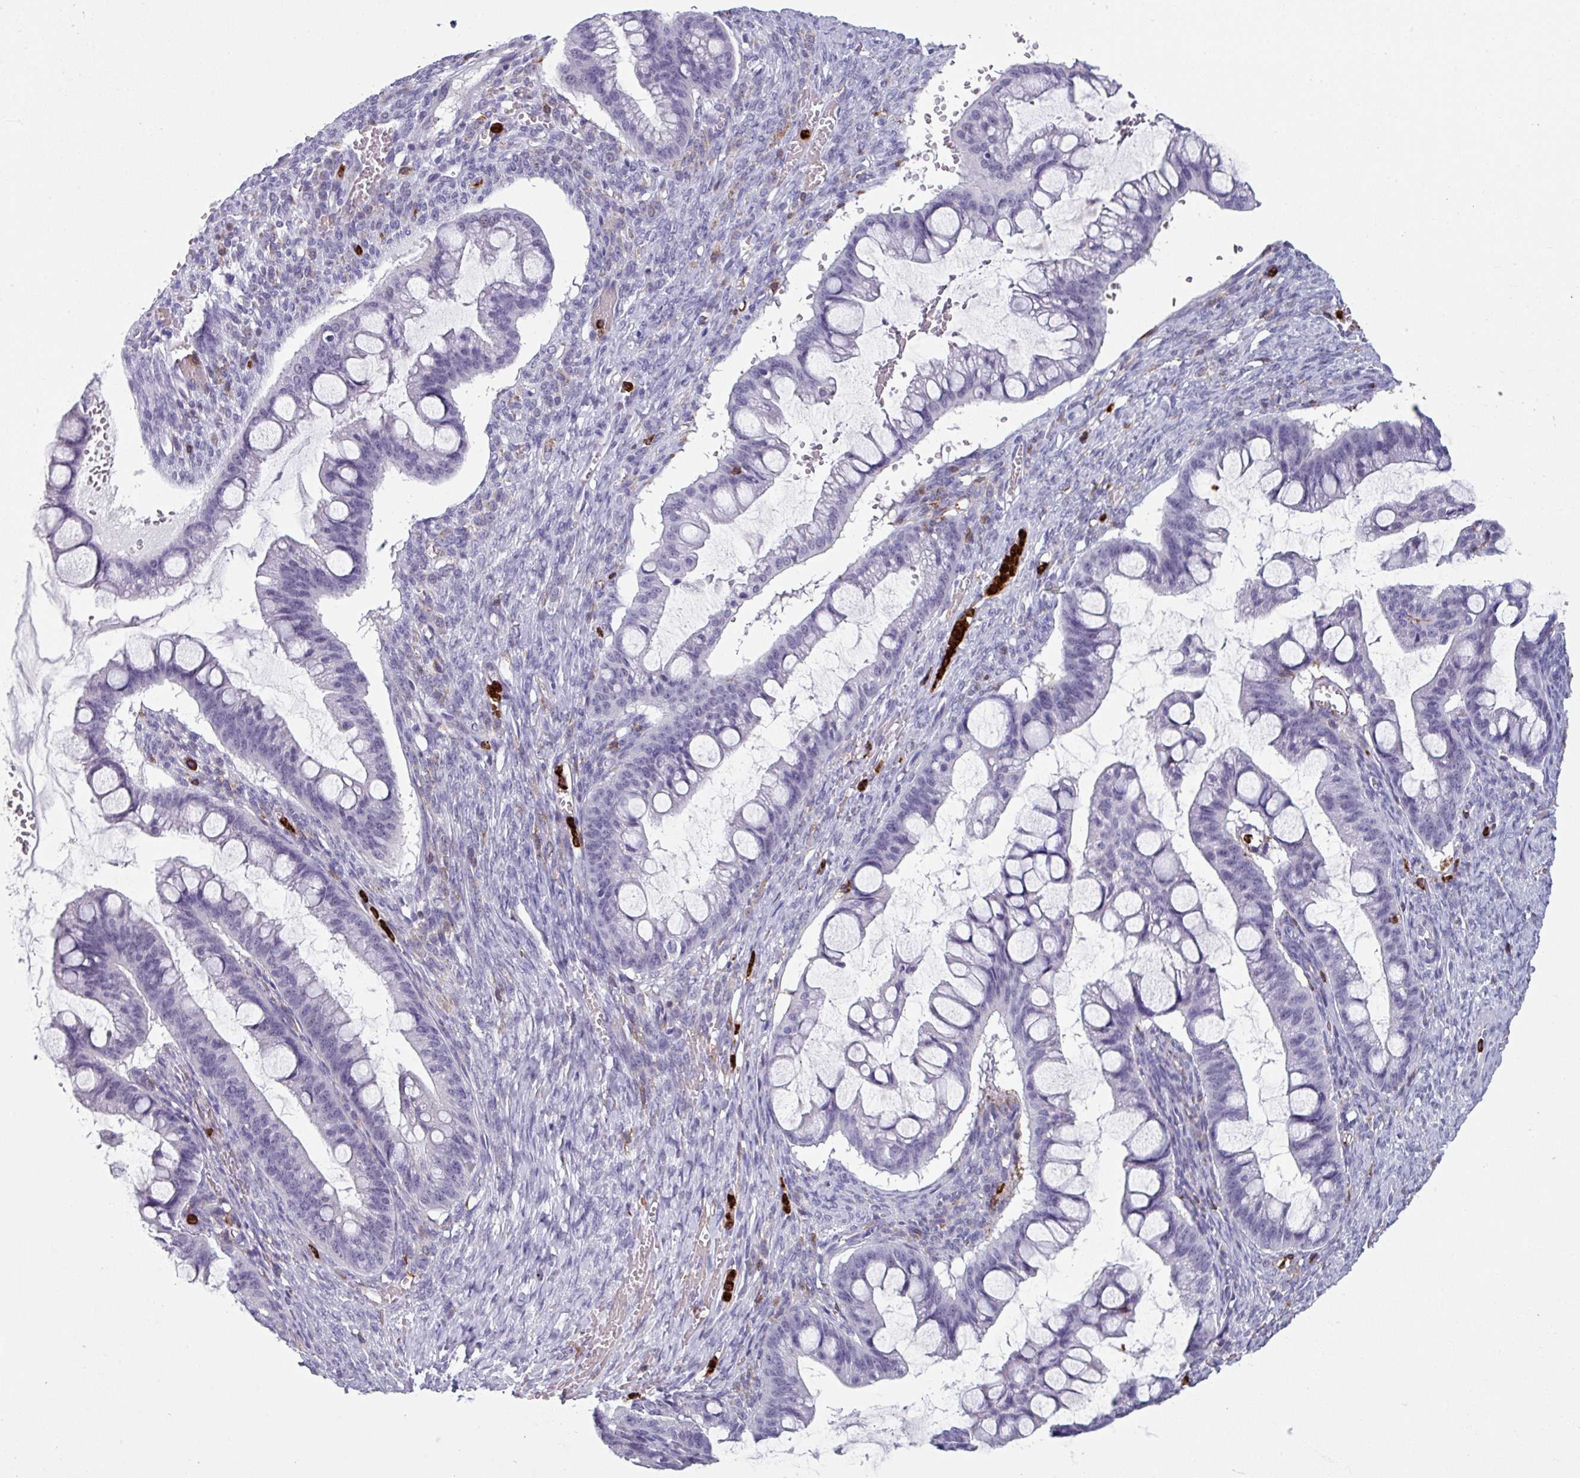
{"staining": {"intensity": "negative", "quantity": "none", "location": "none"}, "tissue": "ovarian cancer", "cell_type": "Tumor cells", "image_type": "cancer", "snomed": [{"axis": "morphology", "description": "Cystadenocarcinoma, mucinous, NOS"}, {"axis": "topography", "description": "Ovary"}], "caption": "Protein analysis of mucinous cystadenocarcinoma (ovarian) demonstrates no significant positivity in tumor cells.", "gene": "EXOSC5", "patient": {"sex": "female", "age": 73}}